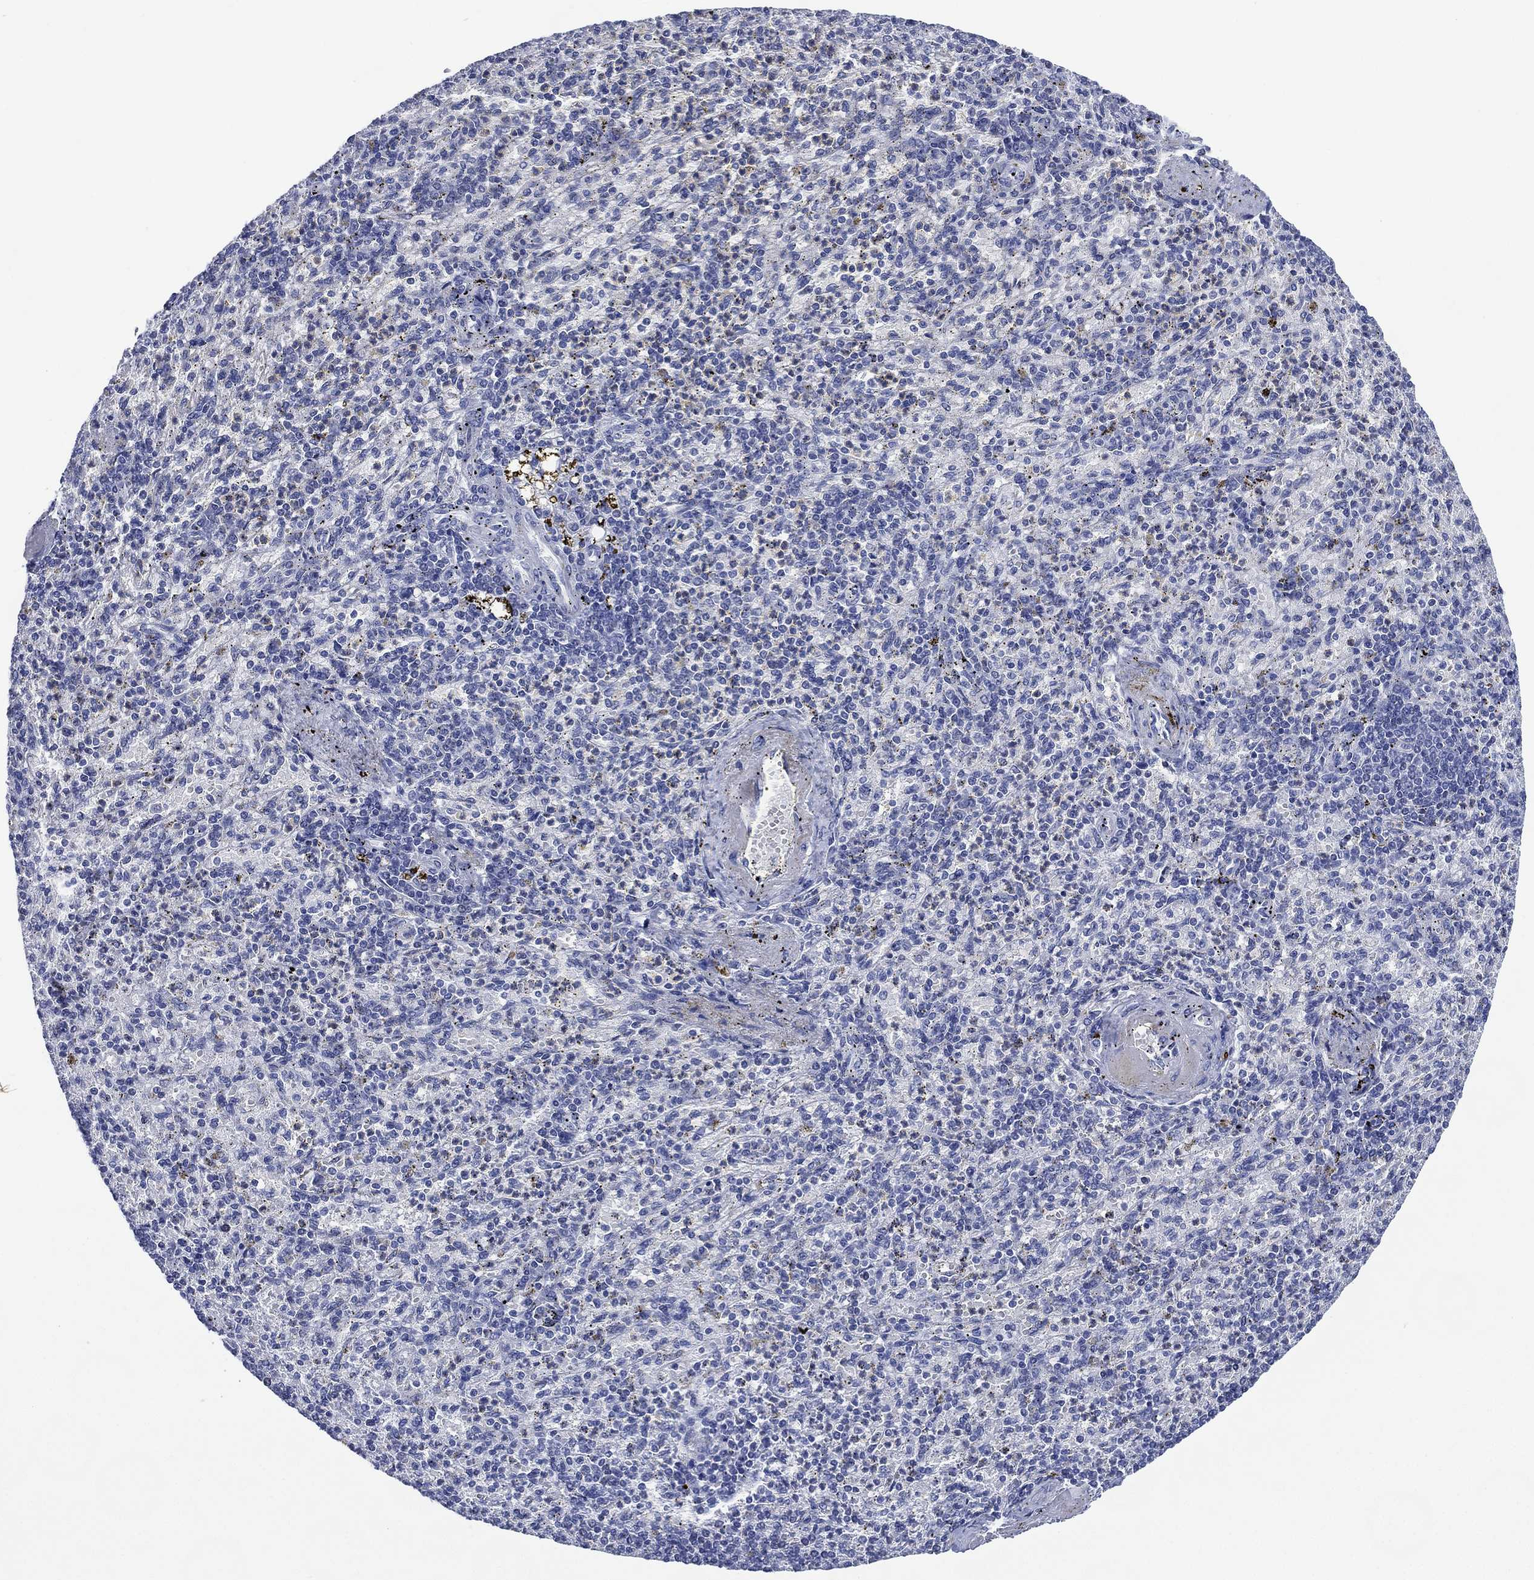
{"staining": {"intensity": "negative", "quantity": "none", "location": "none"}, "tissue": "spleen", "cell_type": "Cells in red pulp", "image_type": "normal", "snomed": [{"axis": "morphology", "description": "Normal tissue, NOS"}, {"axis": "topography", "description": "Spleen"}], "caption": "The micrograph displays no staining of cells in red pulp in normal spleen.", "gene": "TMEM247", "patient": {"sex": "female", "age": 74}}